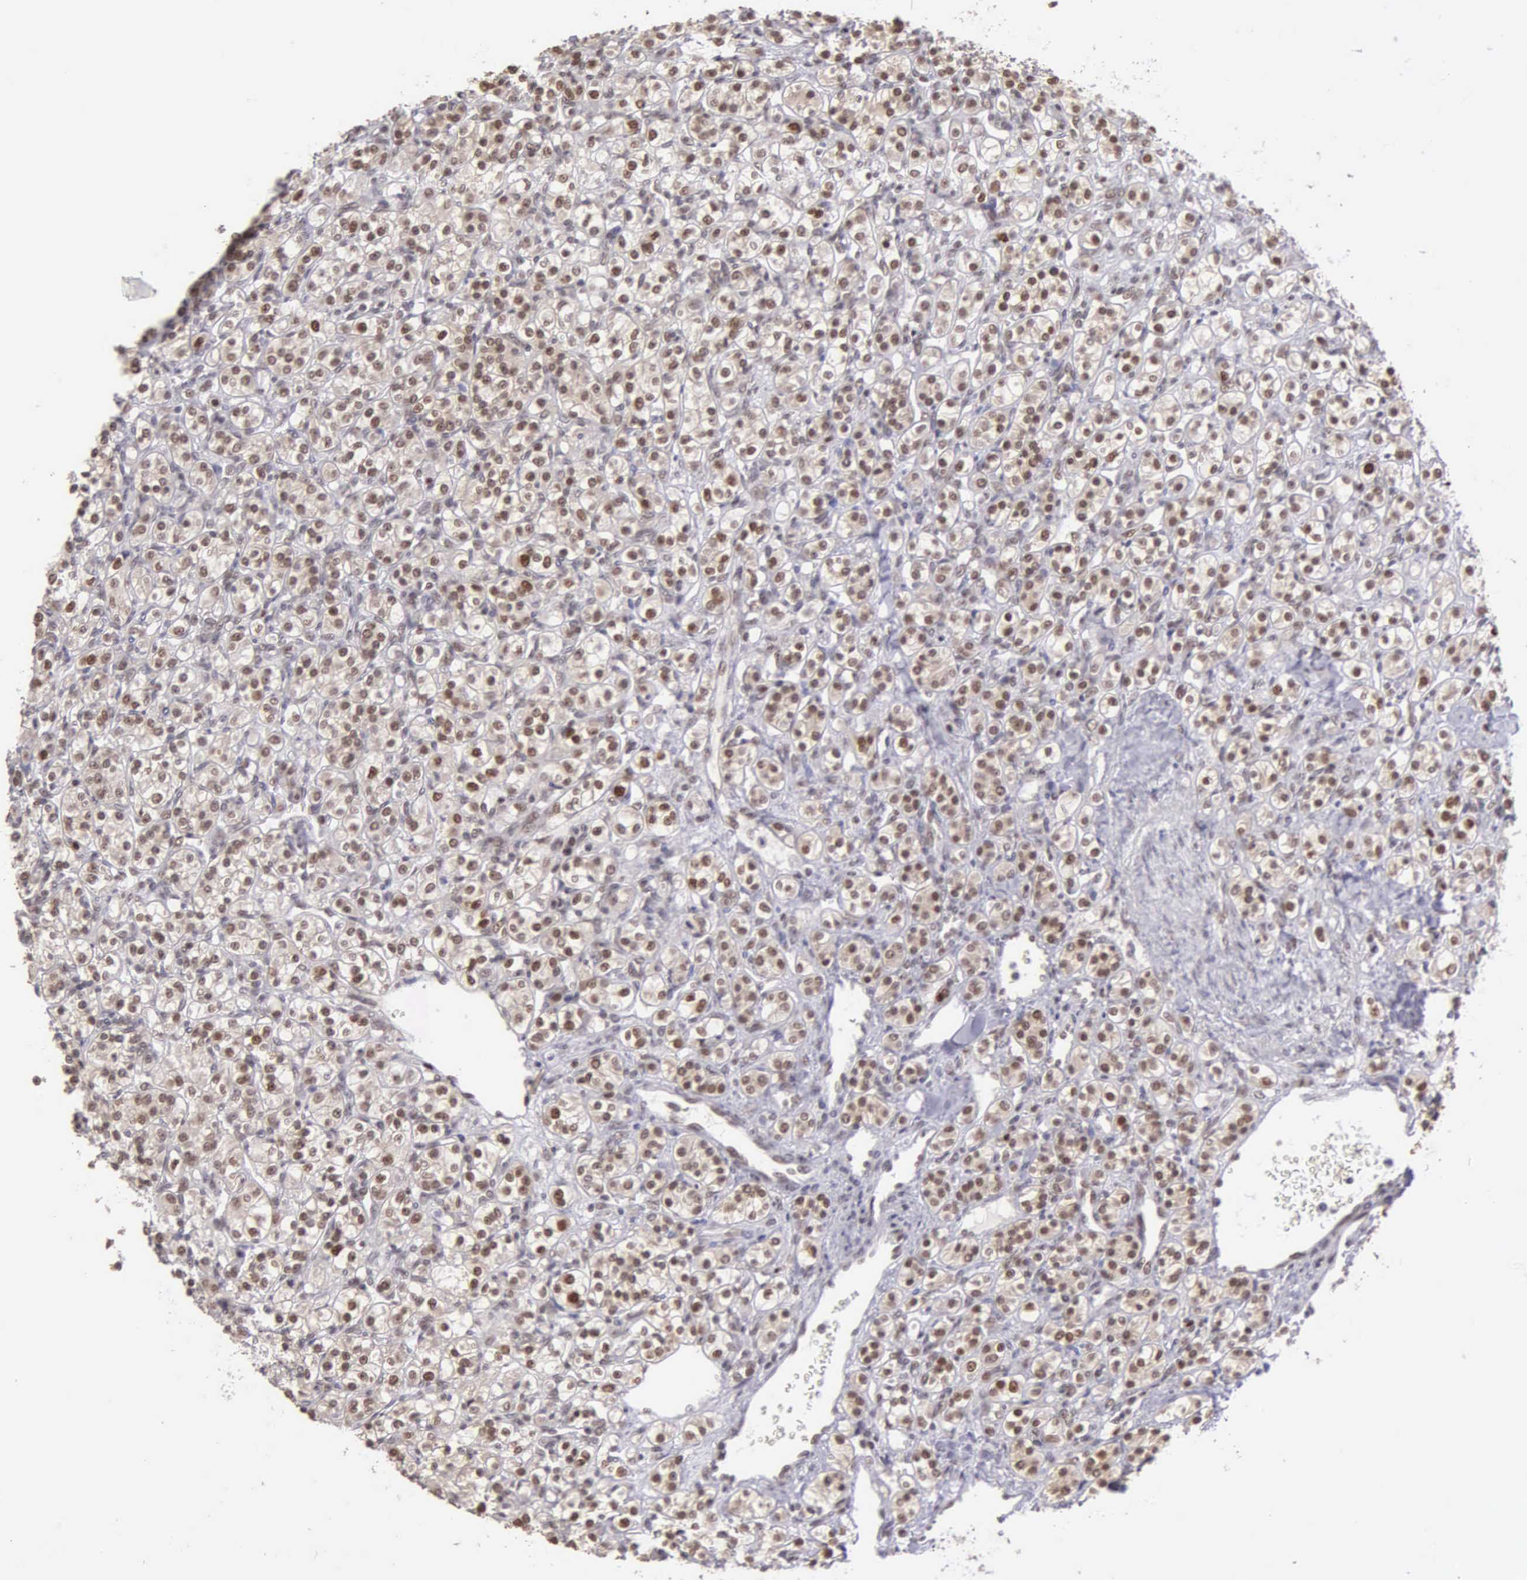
{"staining": {"intensity": "moderate", "quantity": ">75%", "location": "nuclear"}, "tissue": "renal cancer", "cell_type": "Tumor cells", "image_type": "cancer", "snomed": [{"axis": "morphology", "description": "Adenocarcinoma, NOS"}, {"axis": "topography", "description": "Kidney"}], "caption": "This is a histology image of immunohistochemistry staining of renal cancer, which shows moderate positivity in the nuclear of tumor cells.", "gene": "UBR7", "patient": {"sex": "male", "age": 77}}